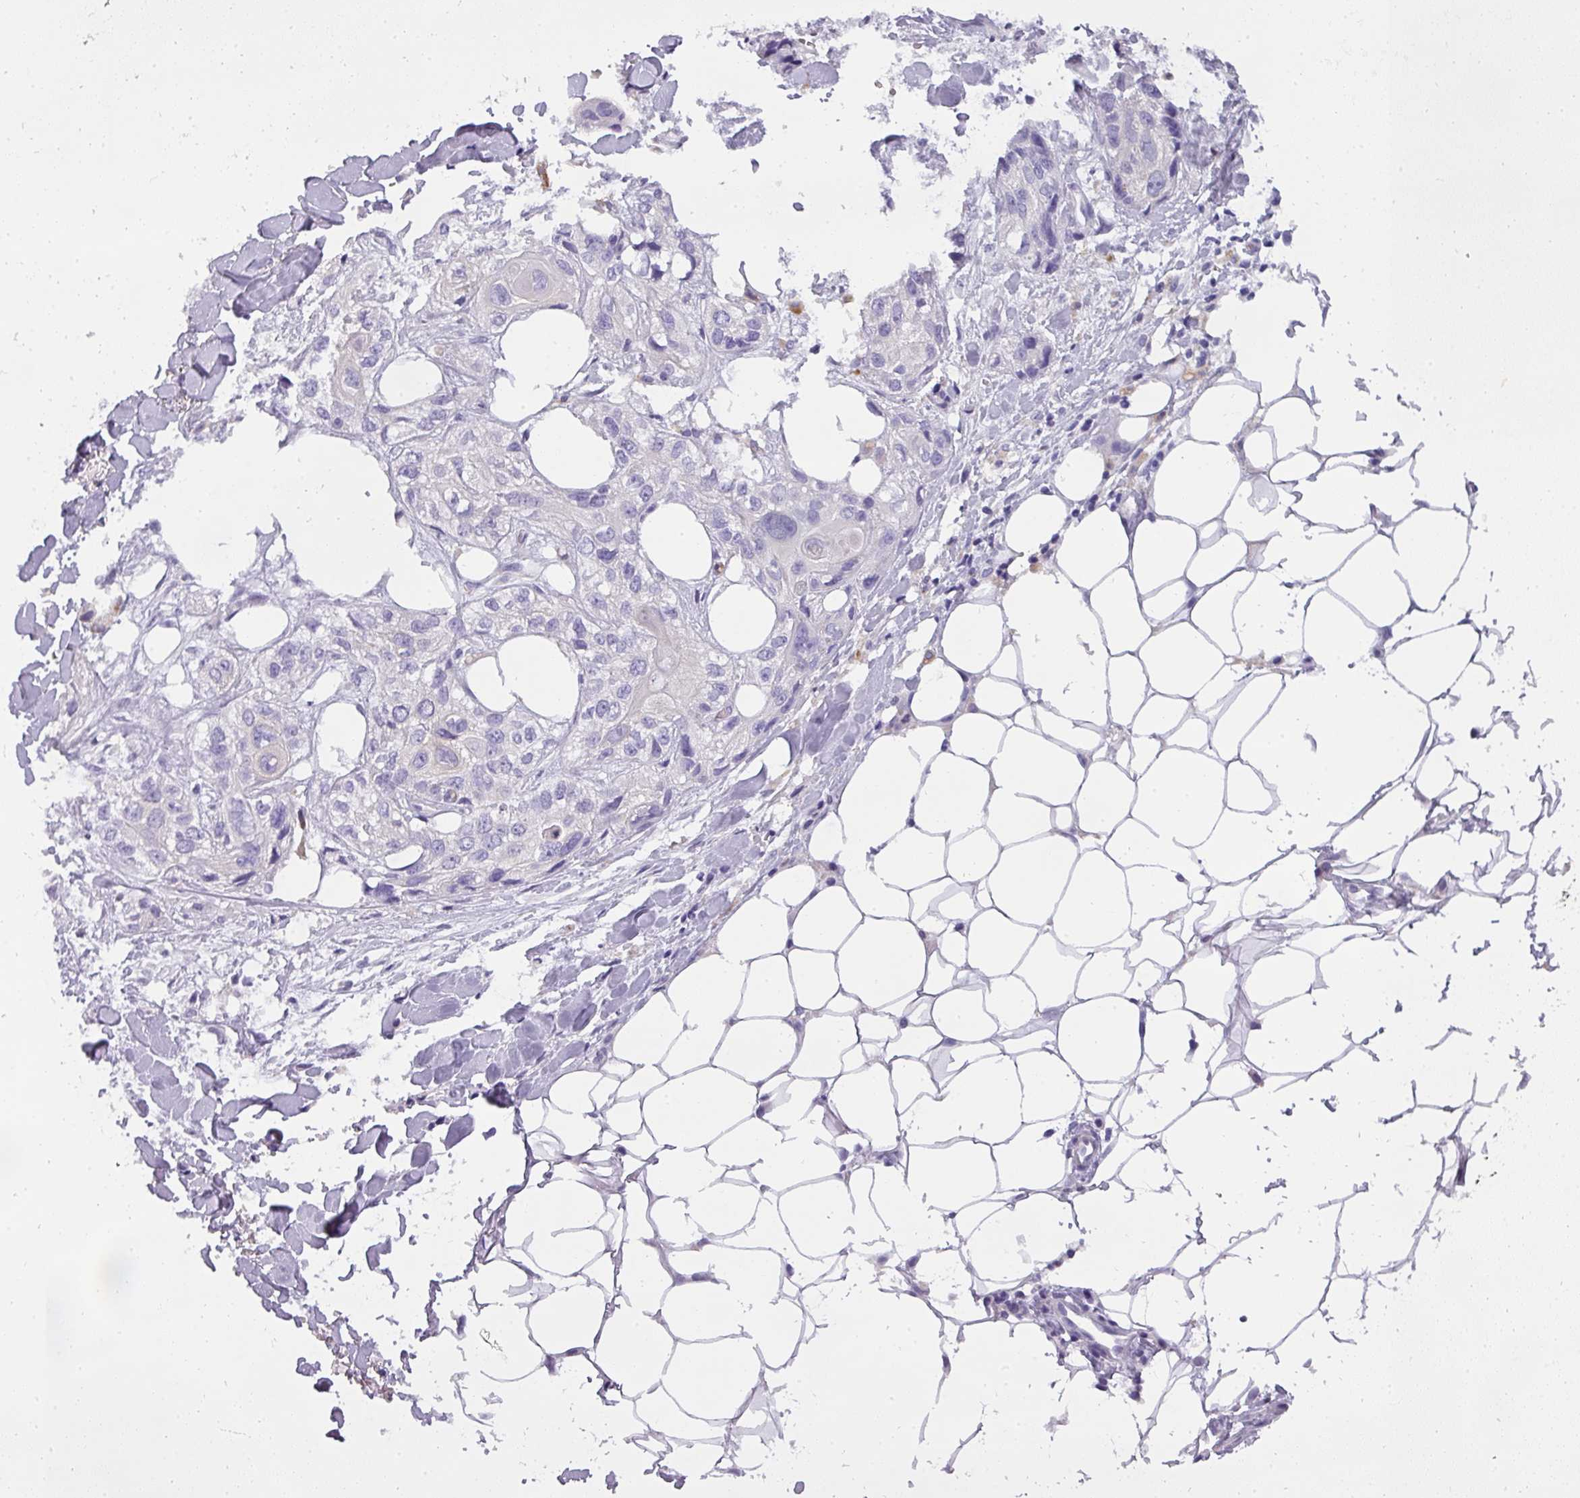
{"staining": {"intensity": "negative", "quantity": "none", "location": "none"}, "tissue": "skin cancer", "cell_type": "Tumor cells", "image_type": "cancer", "snomed": [{"axis": "morphology", "description": "Normal tissue, NOS"}, {"axis": "morphology", "description": "Squamous cell carcinoma, NOS"}, {"axis": "topography", "description": "Skin"}], "caption": "There is no significant positivity in tumor cells of skin cancer (squamous cell carcinoma).", "gene": "ATP6V1D", "patient": {"sex": "male", "age": 72}}